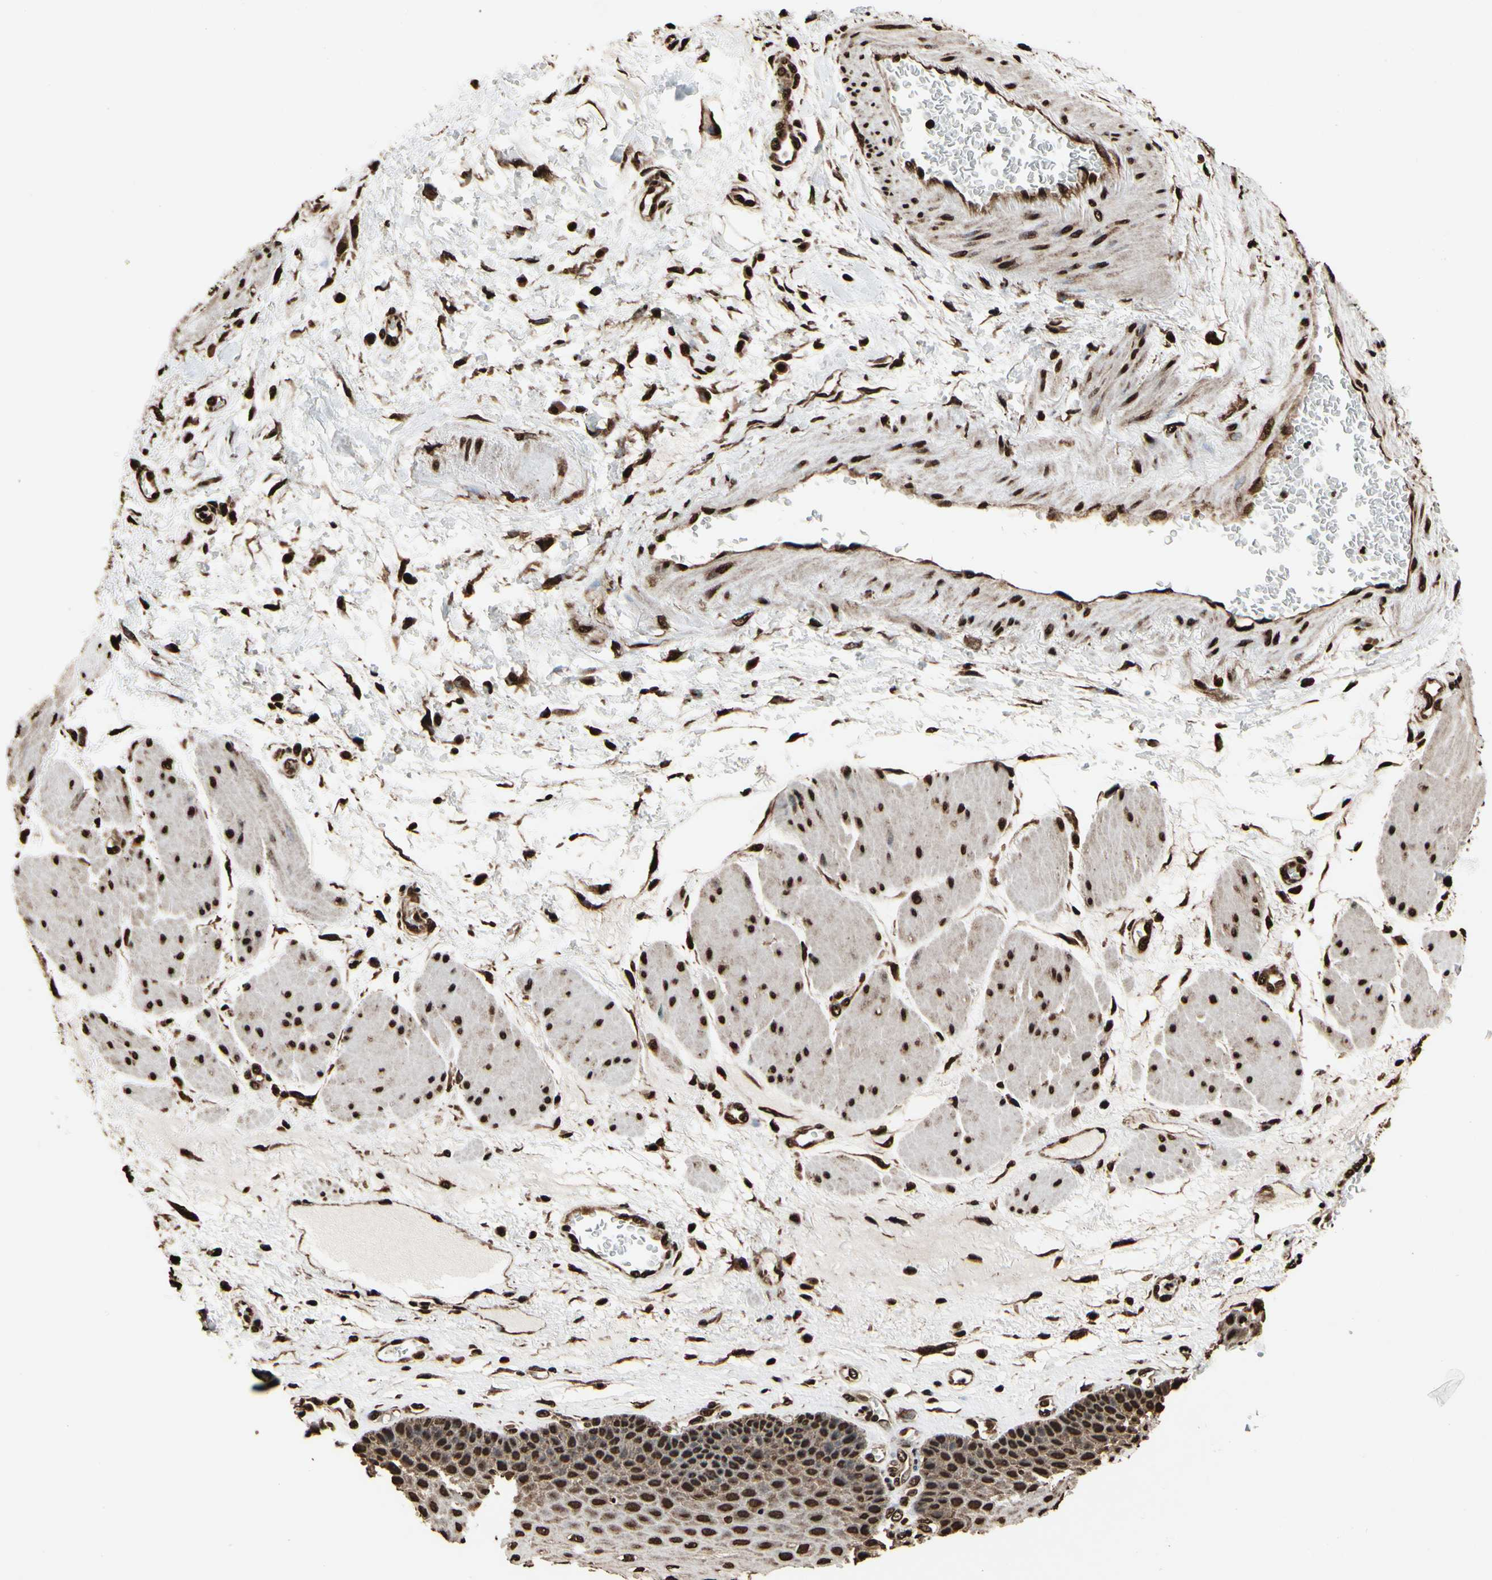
{"staining": {"intensity": "strong", "quantity": ">75%", "location": "cytoplasmic/membranous,nuclear"}, "tissue": "esophagus", "cell_type": "Squamous epithelial cells", "image_type": "normal", "snomed": [{"axis": "morphology", "description": "Normal tissue, NOS"}, {"axis": "topography", "description": "Esophagus"}], "caption": "Normal esophagus demonstrates strong cytoplasmic/membranous,nuclear staining in approximately >75% of squamous epithelial cells, visualized by immunohistochemistry.", "gene": "HNRNPK", "patient": {"sex": "female", "age": 72}}